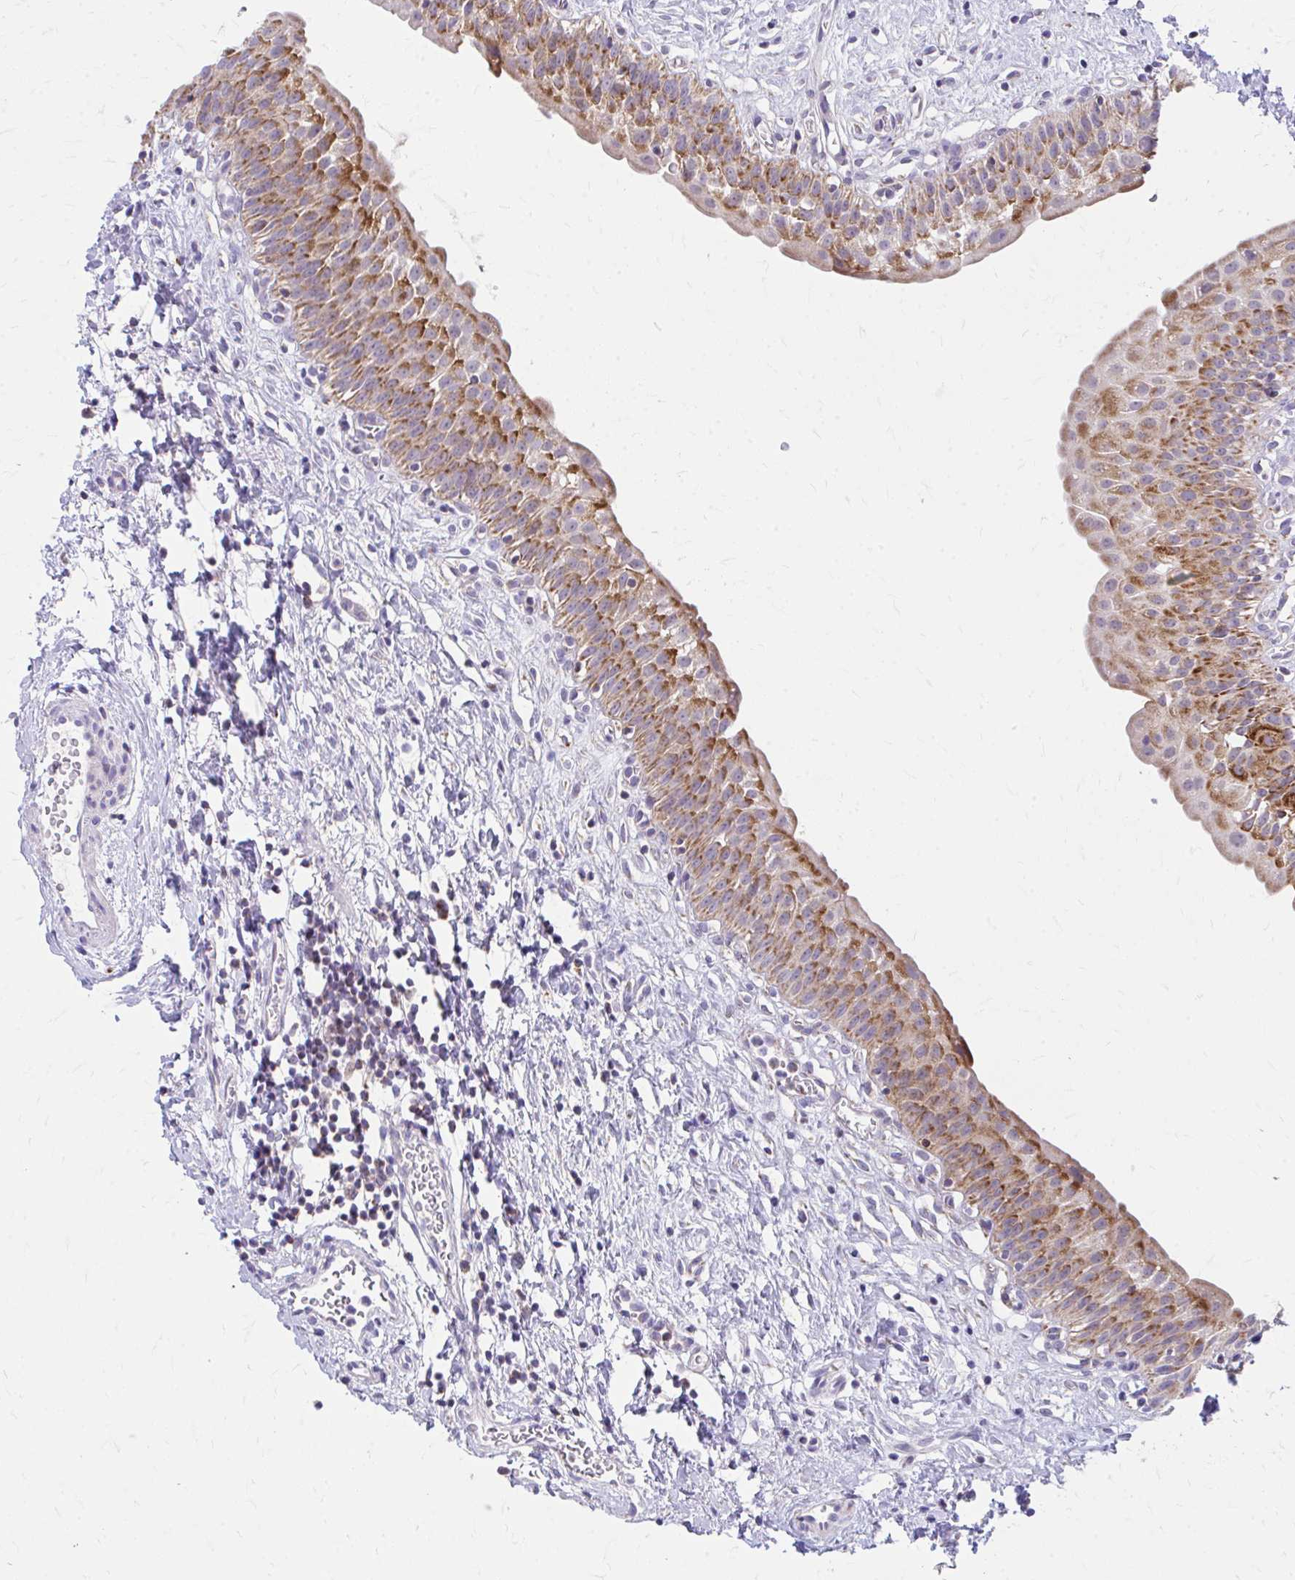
{"staining": {"intensity": "strong", "quantity": ">75%", "location": "cytoplasmic/membranous"}, "tissue": "urinary bladder", "cell_type": "Urothelial cells", "image_type": "normal", "snomed": [{"axis": "morphology", "description": "Normal tissue, NOS"}, {"axis": "topography", "description": "Urinary bladder"}], "caption": "DAB immunohistochemical staining of benign urinary bladder demonstrates strong cytoplasmic/membranous protein staining in approximately >75% of urothelial cells.", "gene": "MRPL19", "patient": {"sex": "male", "age": 51}}